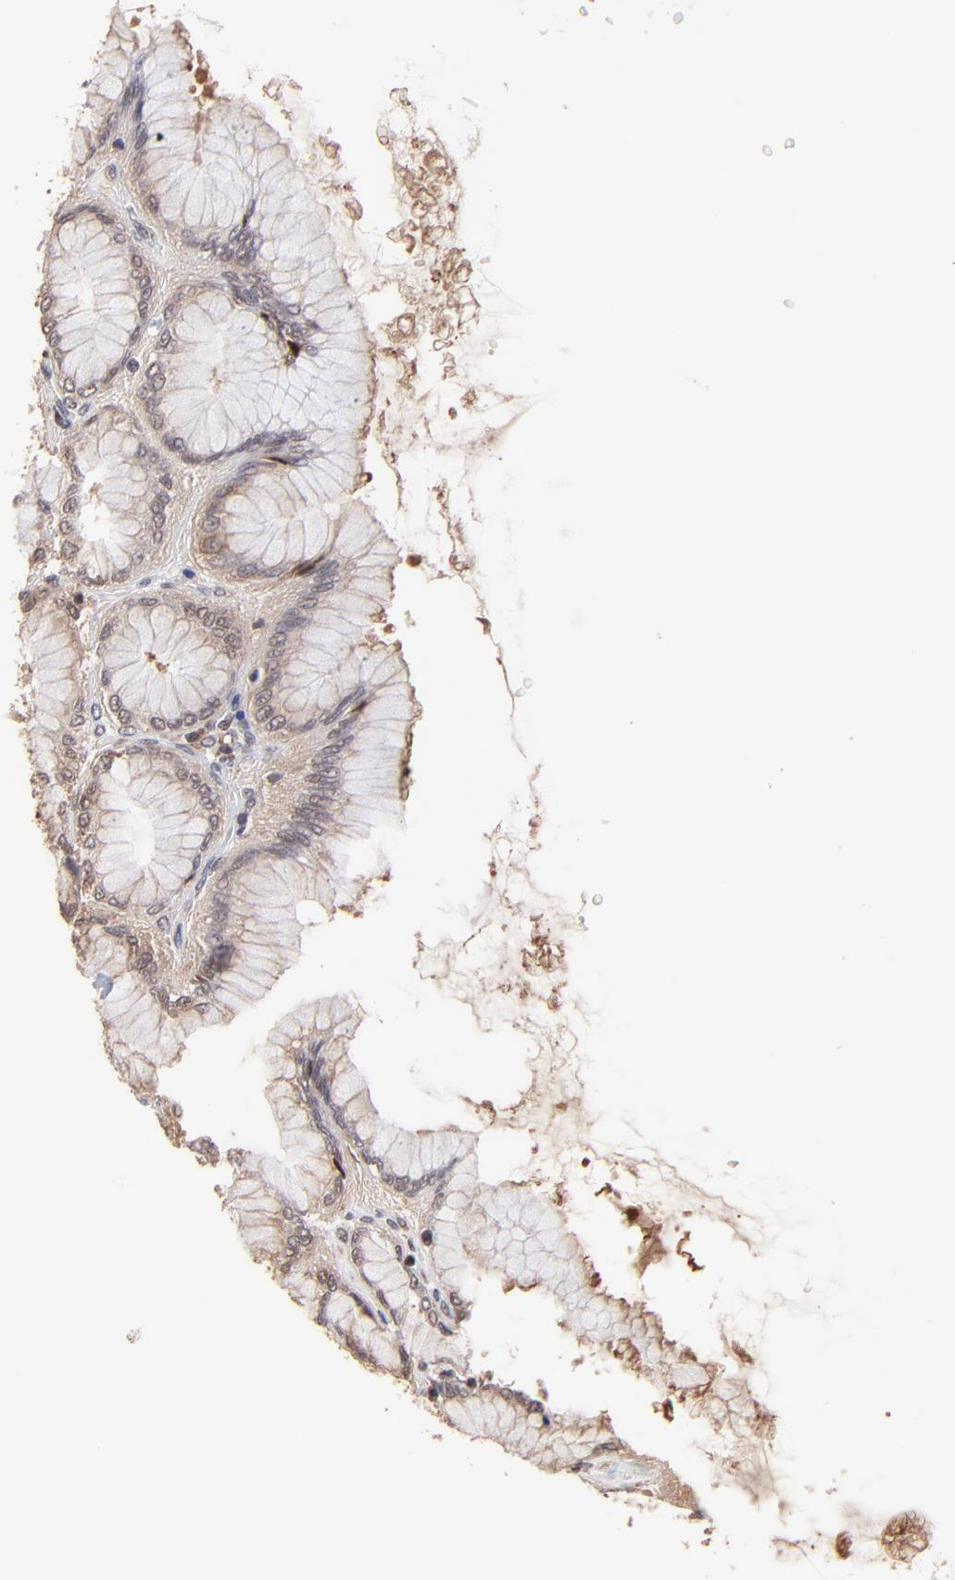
{"staining": {"intensity": "moderate", "quantity": ">75%", "location": "cytoplasmic/membranous,nuclear"}, "tissue": "stomach", "cell_type": "Glandular cells", "image_type": "normal", "snomed": [{"axis": "morphology", "description": "Normal tissue, NOS"}, {"axis": "topography", "description": "Stomach, upper"}], "caption": "Human stomach stained with a brown dye reveals moderate cytoplasmic/membranous,nuclear positive positivity in about >75% of glandular cells.", "gene": "PSMA6", "patient": {"sex": "female", "age": 56}}